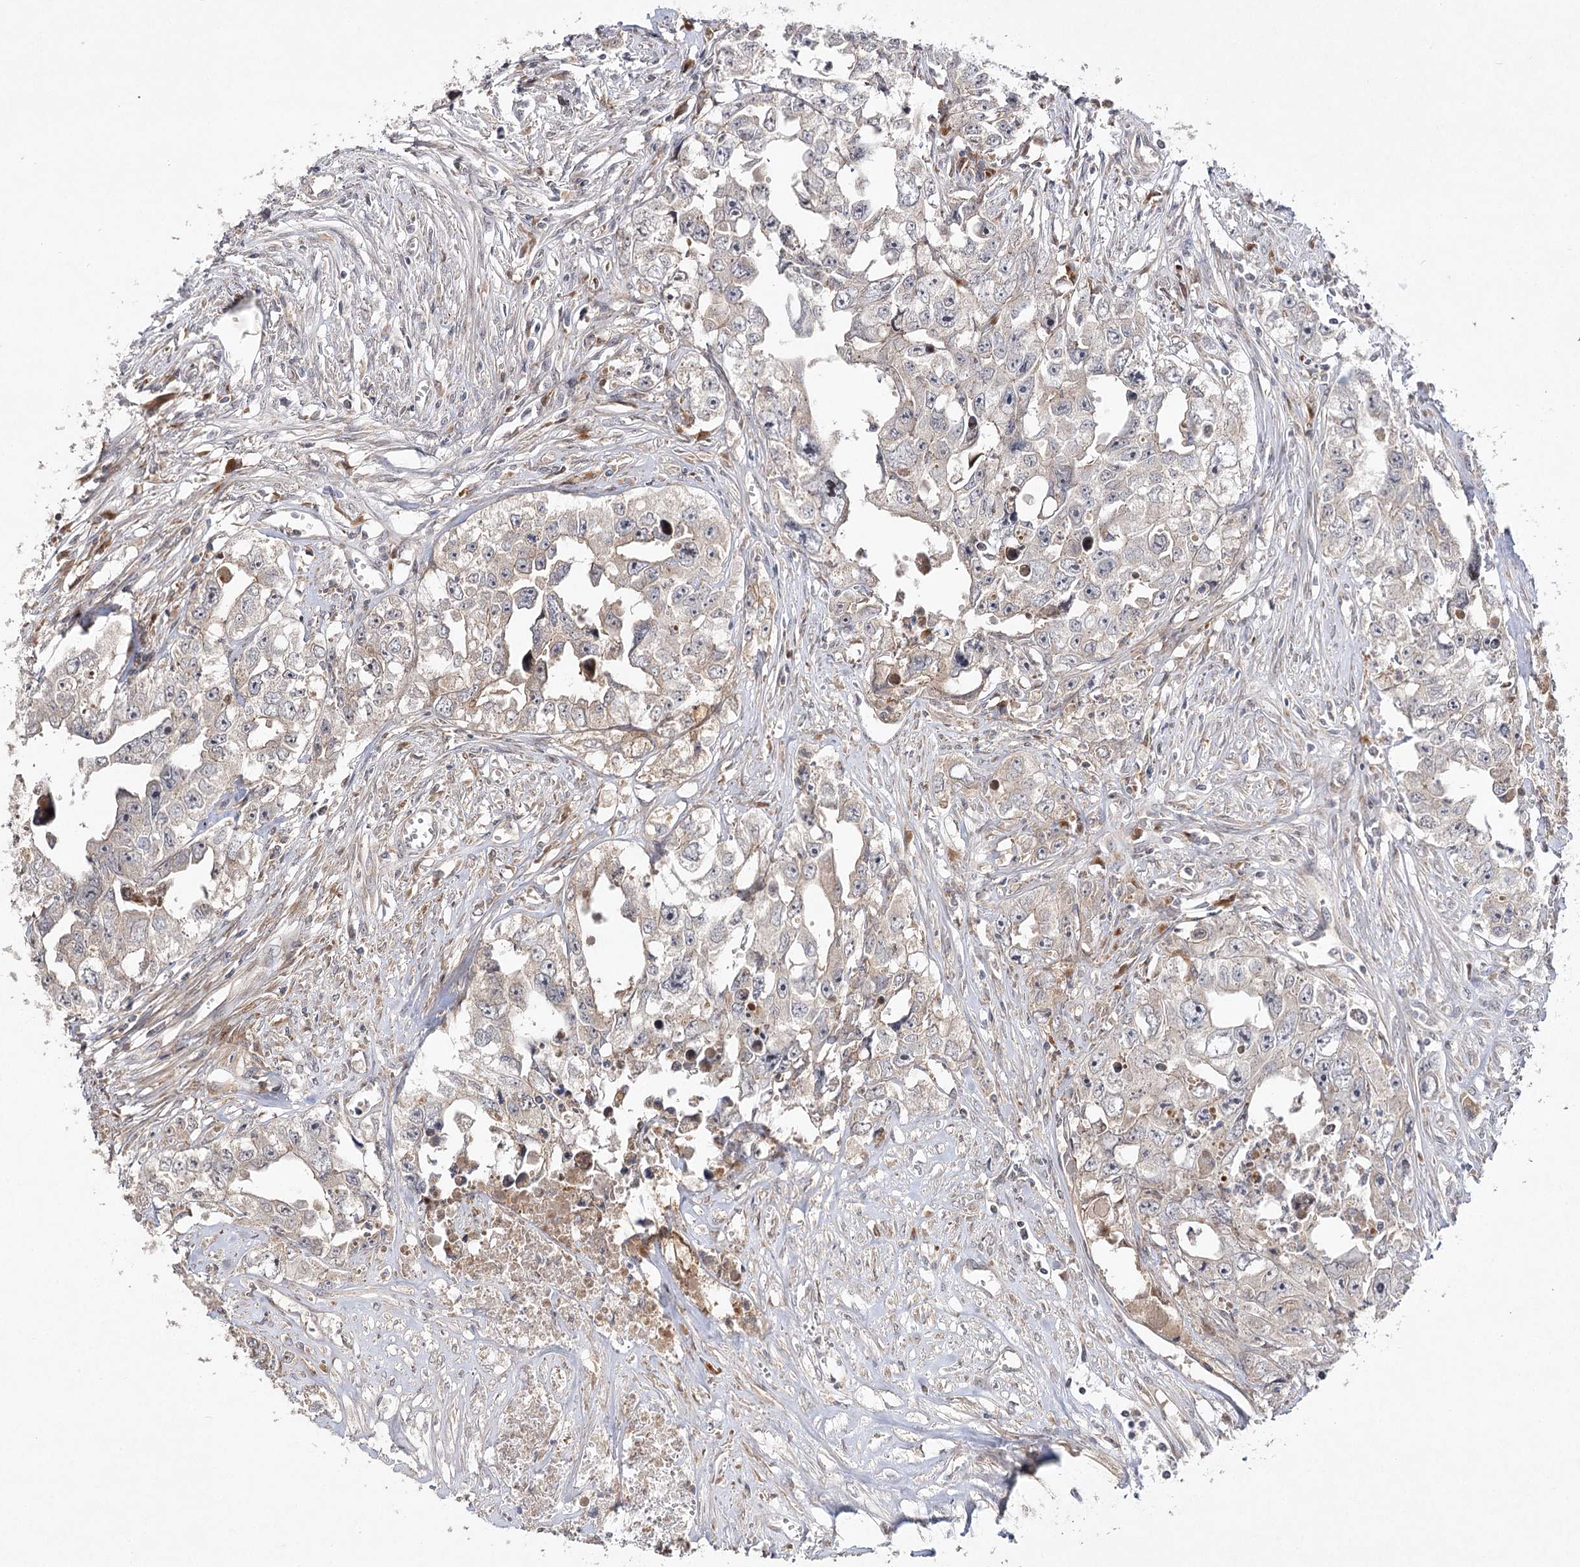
{"staining": {"intensity": "weak", "quantity": "<25%", "location": "cytoplasmic/membranous"}, "tissue": "testis cancer", "cell_type": "Tumor cells", "image_type": "cancer", "snomed": [{"axis": "morphology", "description": "Seminoma, NOS"}, {"axis": "morphology", "description": "Carcinoma, Embryonal, NOS"}, {"axis": "topography", "description": "Testis"}], "caption": "IHC histopathology image of neoplastic tissue: seminoma (testis) stained with DAB (3,3'-diaminobenzidine) displays no significant protein positivity in tumor cells.", "gene": "OBSL1", "patient": {"sex": "male", "age": 43}}